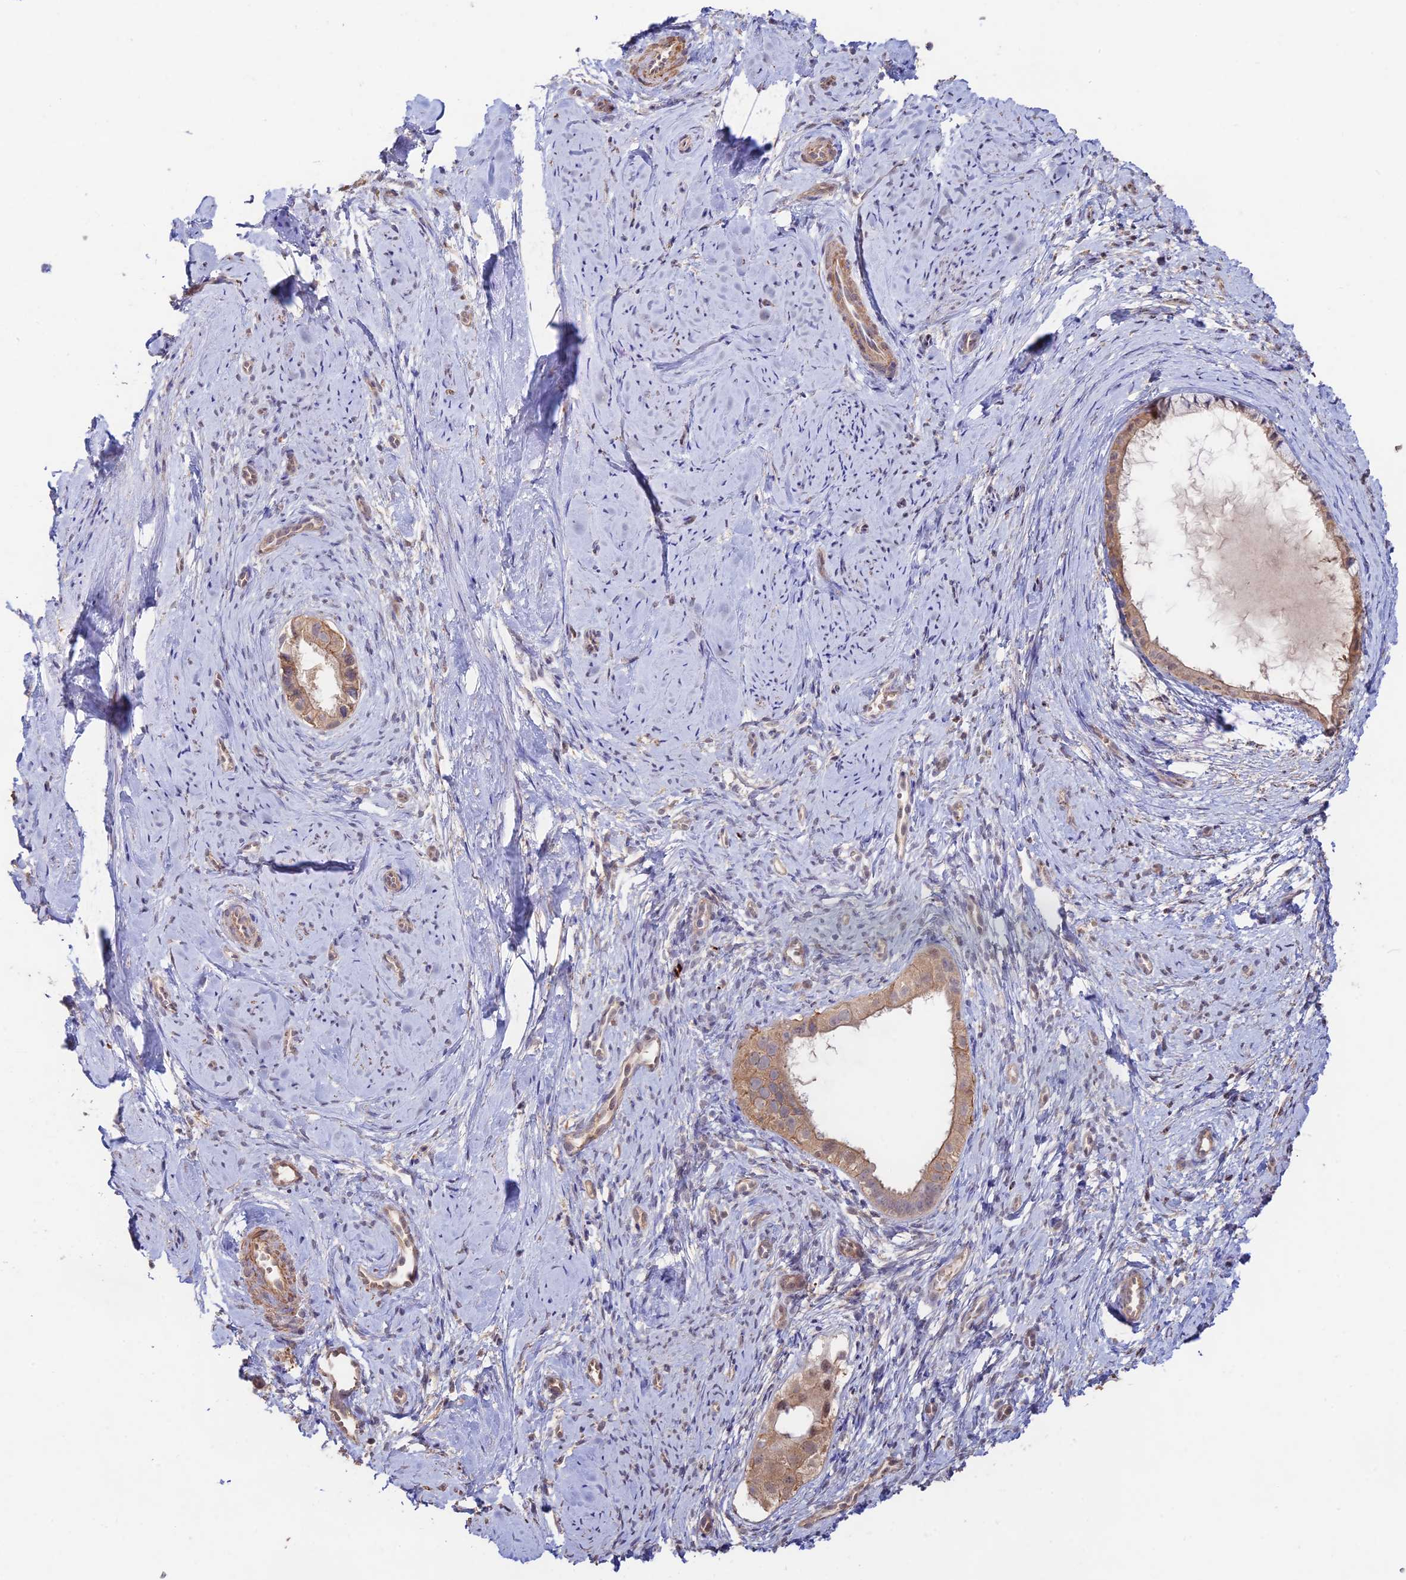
{"staining": {"intensity": "weak", "quantity": "25%-75%", "location": "cytoplasmic/membranous"}, "tissue": "cervix", "cell_type": "Glandular cells", "image_type": "normal", "snomed": [{"axis": "morphology", "description": "Normal tissue, NOS"}, {"axis": "topography", "description": "Cervix"}], "caption": "Weak cytoplasmic/membranous positivity is identified in approximately 25%-75% of glandular cells in normal cervix. (DAB (3,3'-diaminobenzidine) IHC, brown staining for protein, blue staining for nuclei).", "gene": "CLCF1", "patient": {"sex": "female", "age": 57}}